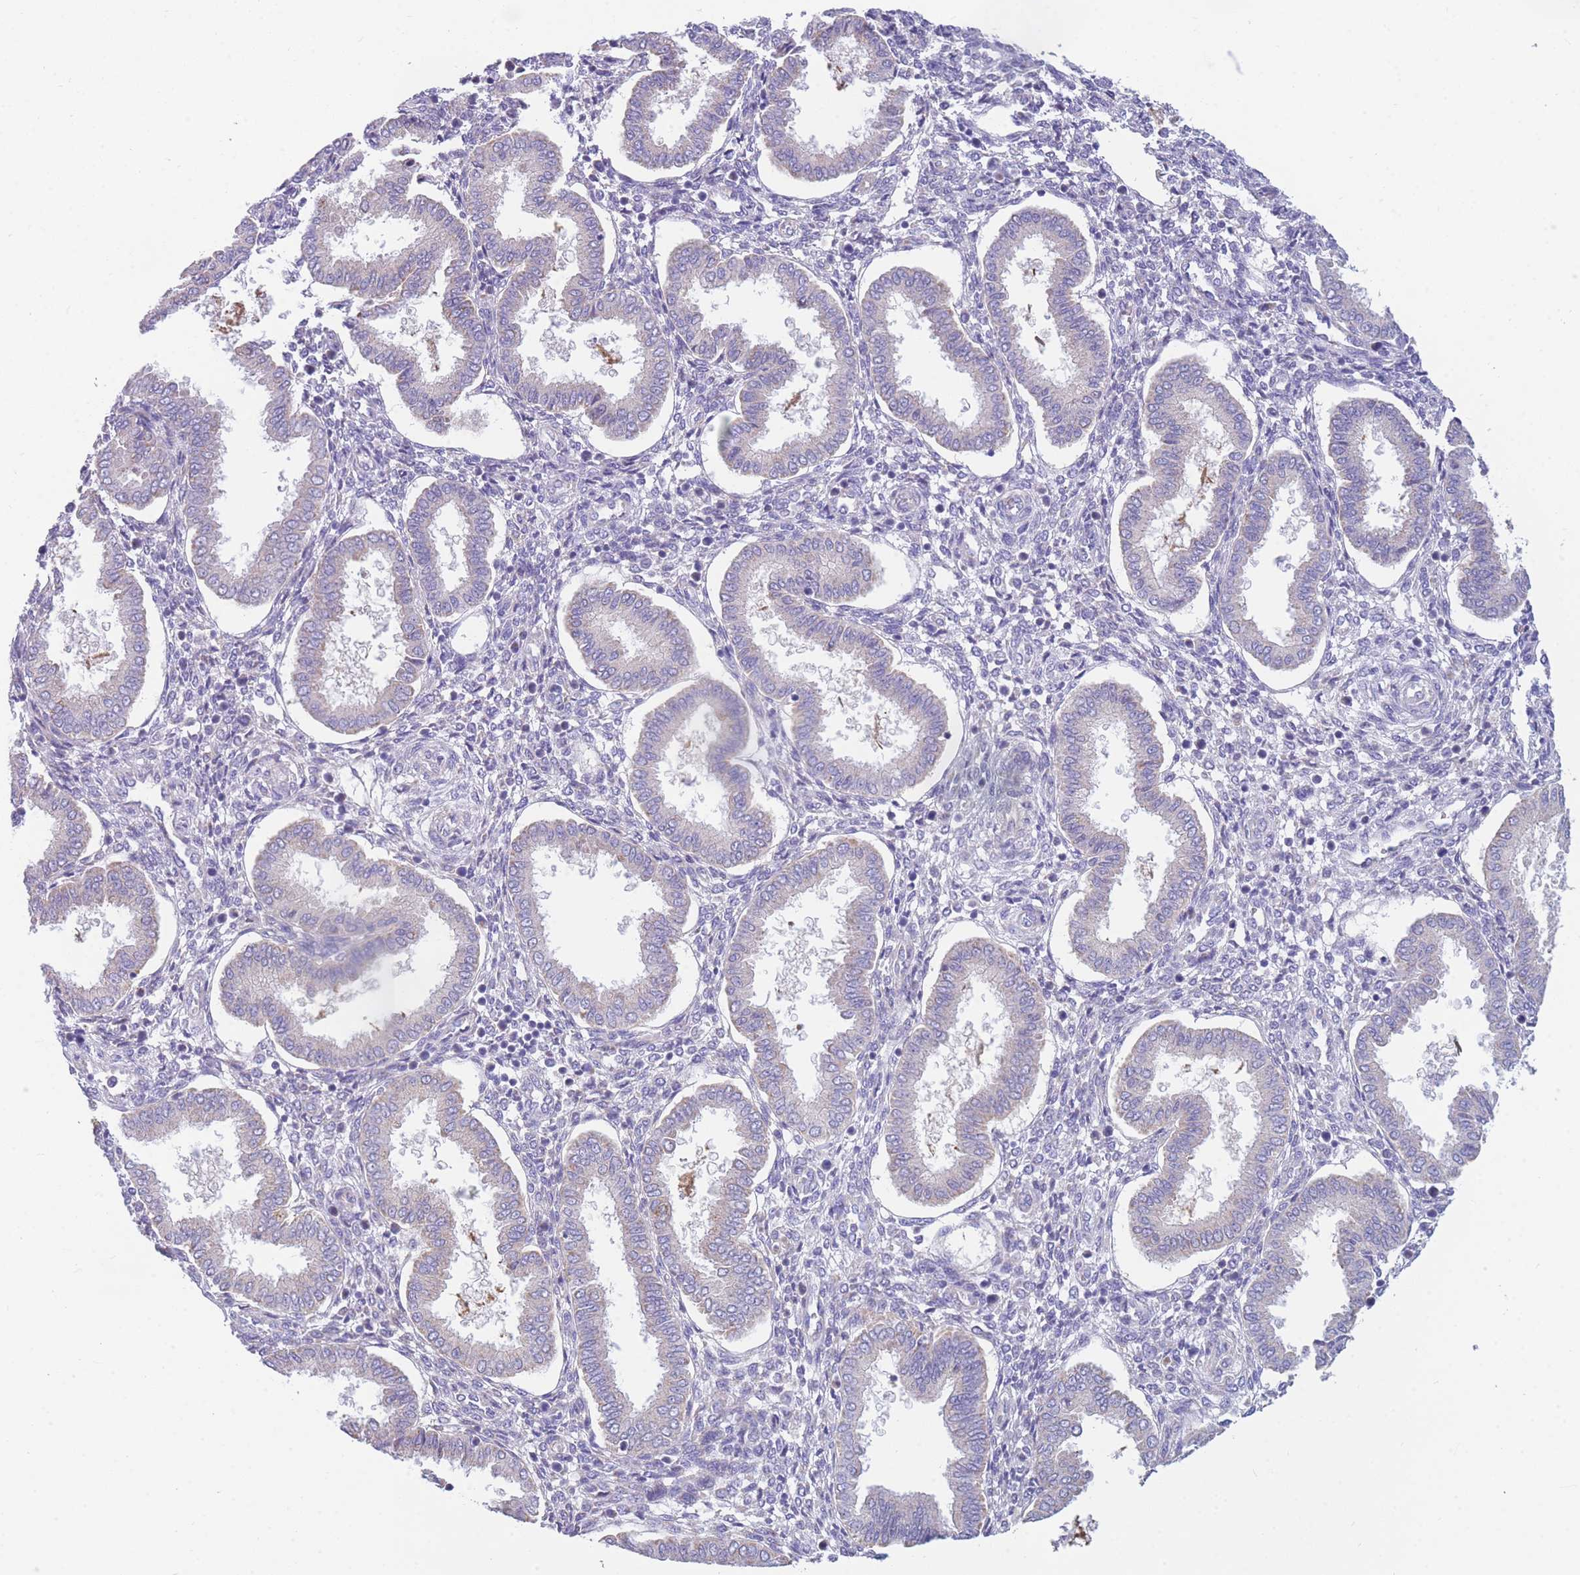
{"staining": {"intensity": "negative", "quantity": "none", "location": "none"}, "tissue": "endometrium", "cell_type": "Cells in endometrial stroma", "image_type": "normal", "snomed": [{"axis": "morphology", "description": "Normal tissue, NOS"}, {"axis": "topography", "description": "Endometrium"}], "caption": "Endometrium stained for a protein using immunohistochemistry (IHC) shows no staining cells in endometrial stroma.", "gene": "DHRS11", "patient": {"sex": "female", "age": 24}}